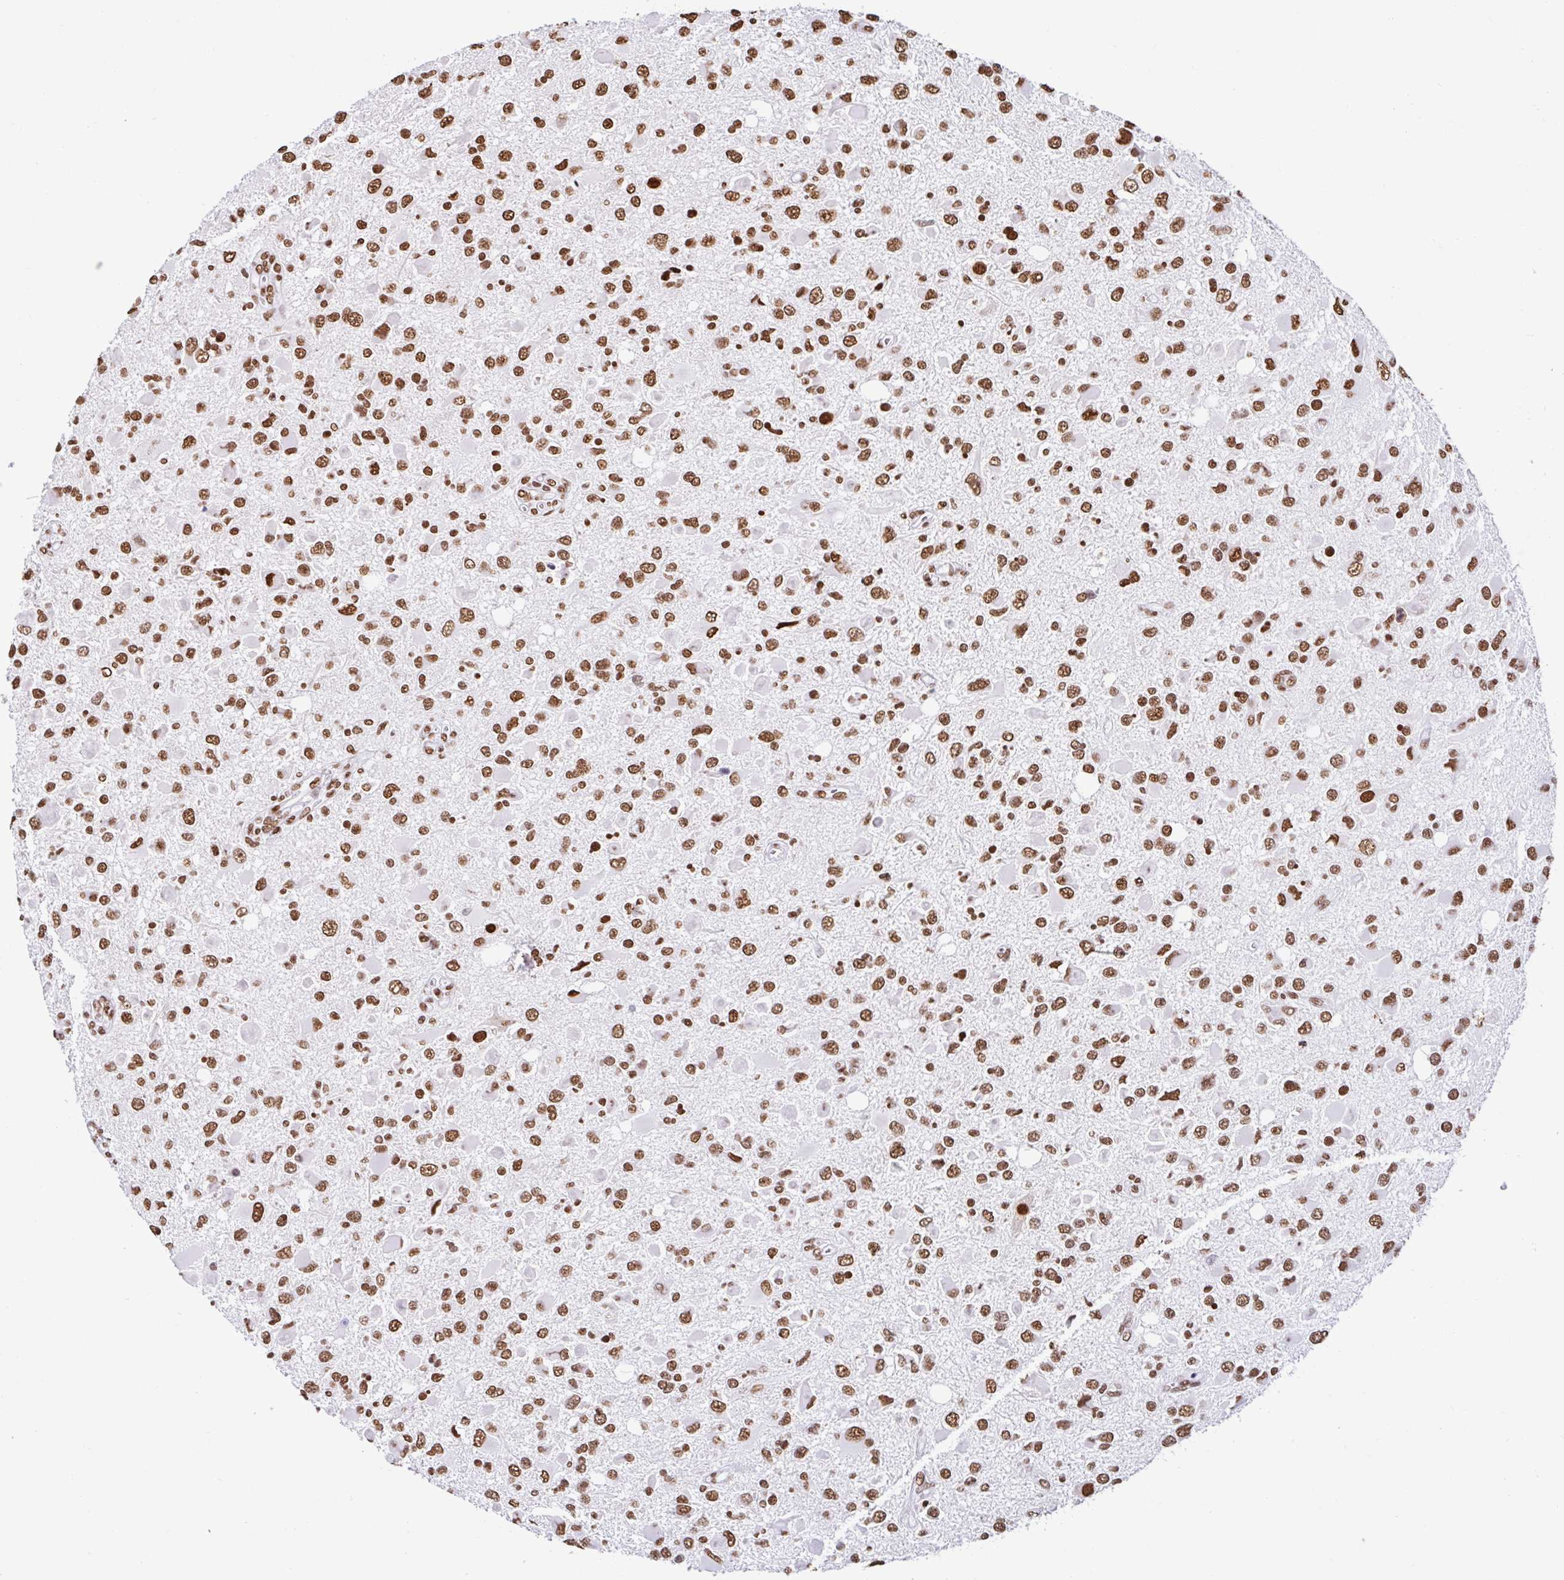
{"staining": {"intensity": "strong", "quantity": ">75%", "location": "nuclear"}, "tissue": "glioma", "cell_type": "Tumor cells", "image_type": "cancer", "snomed": [{"axis": "morphology", "description": "Glioma, malignant, High grade"}, {"axis": "topography", "description": "Brain"}], "caption": "Malignant high-grade glioma stained for a protein shows strong nuclear positivity in tumor cells. (DAB IHC with brightfield microscopy, high magnification).", "gene": "KHDRBS1", "patient": {"sex": "male", "age": 53}}